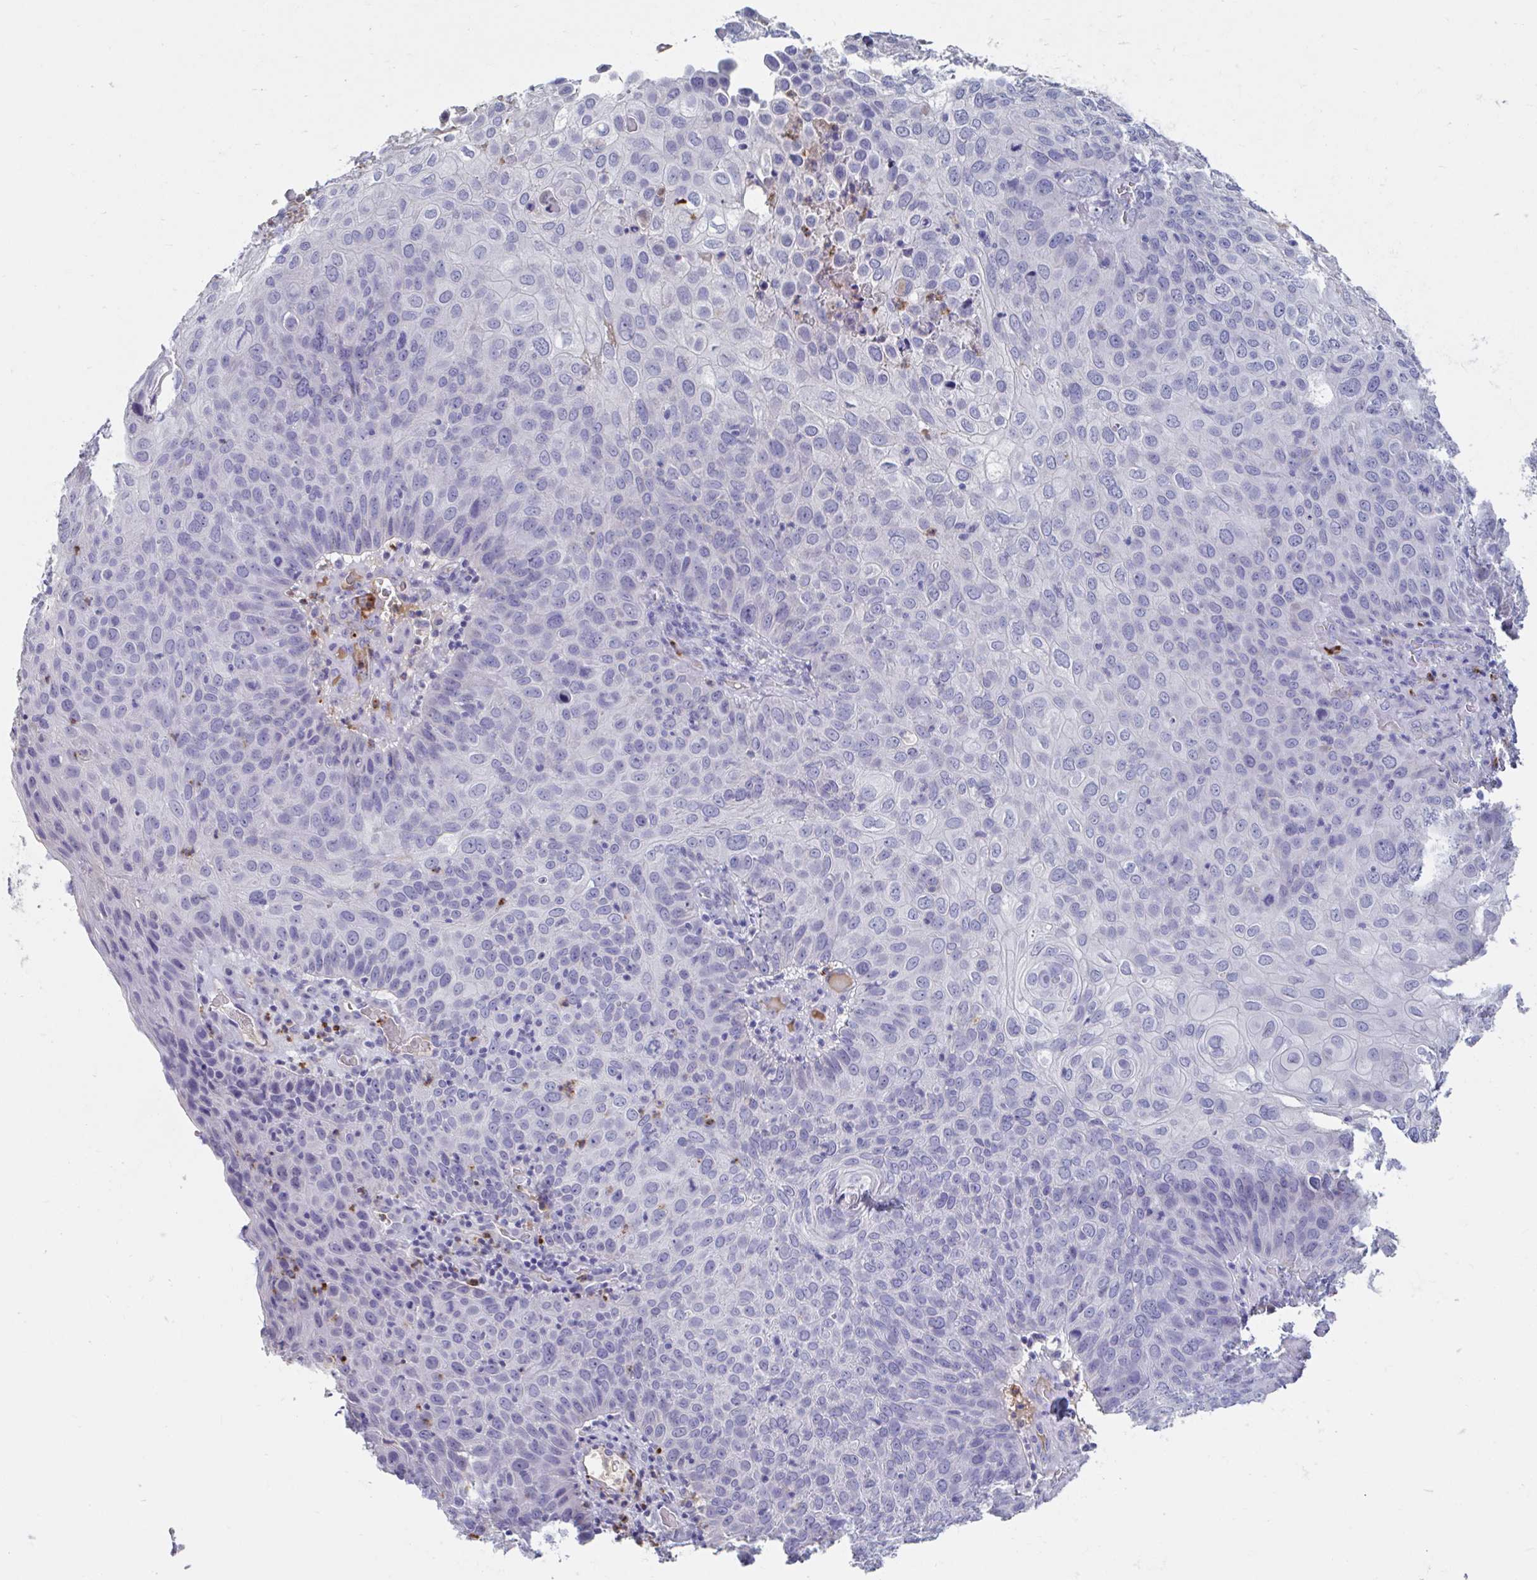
{"staining": {"intensity": "negative", "quantity": "none", "location": "none"}, "tissue": "skin cancer", "cell_type": "Tumor cells", "image_type": "cancer", "snomed": [{"axis": "morphology", "description": "Squamous cell carcinoma, NOS"}, {"axis": "topography", "description": "Skin"}], "caption": "Immunohistochemistry image of neoplastic tissue: squamous cell carcinoma (skin) stained with DAB reveals no significant protein positivity in tumor cells. (DAB (3,3'-diaminobenzidine) immunohistochemistry with hematoxylin counter stain).", "gene": "ZNHIT2", "patient": {"sex": "male", "age": 87}}